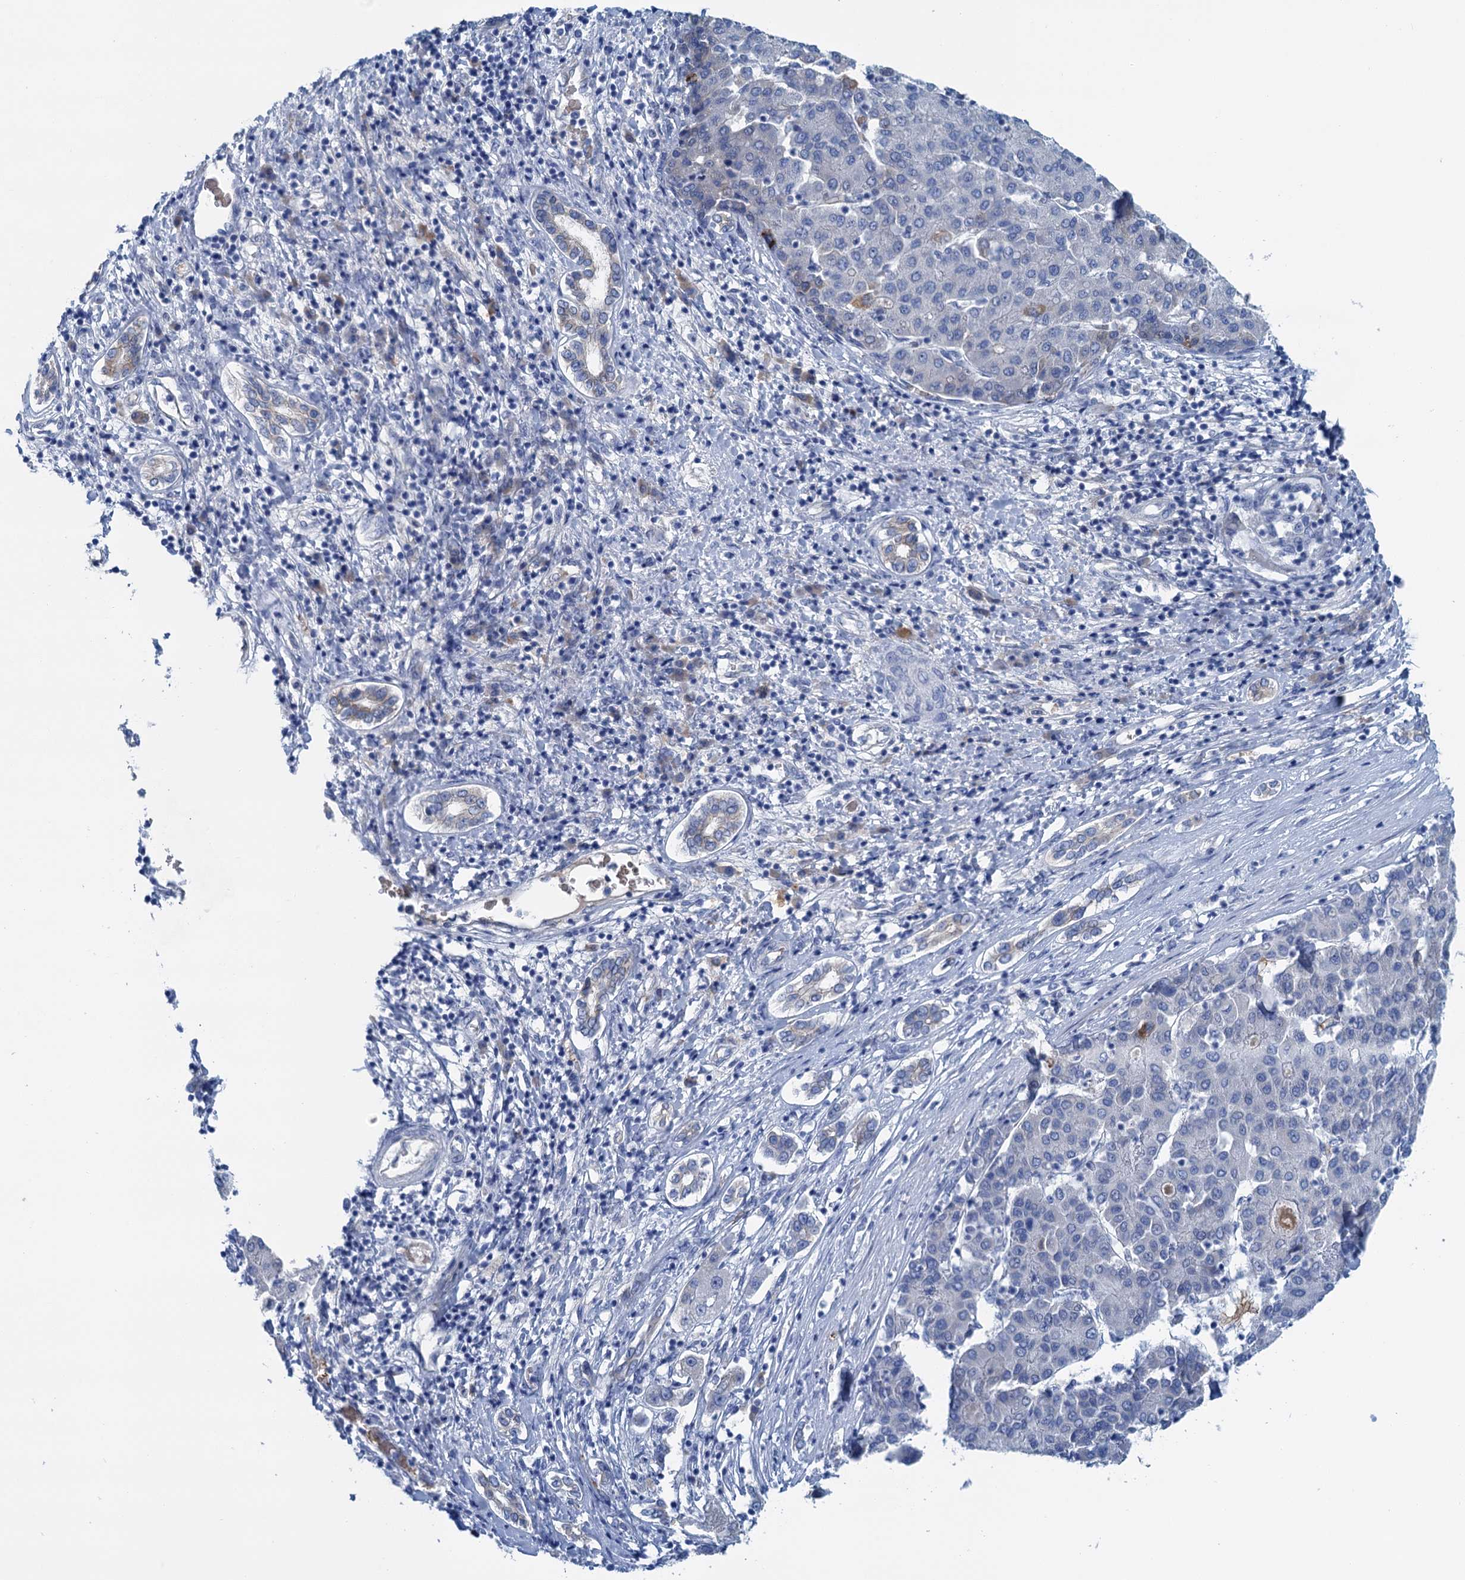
{"staining": {"intensity": "negative", "quantity": "none", "location": "none"}, "tissue": "liver cancer", "cell_type": "Tumor cells", "image_type": "cancer", "snomed": [{"axis": "morphology", "description": "Carcinoma, Hepatocellular, NOS"}, {"axis": "topography", "description": "Liver"}], "caption": "This is an immunohistochemistry image of human liver cancer. There is no staining in tumor cells.", "gene": "MYADML2", "patient": {"sex": "male", "age": 65}}